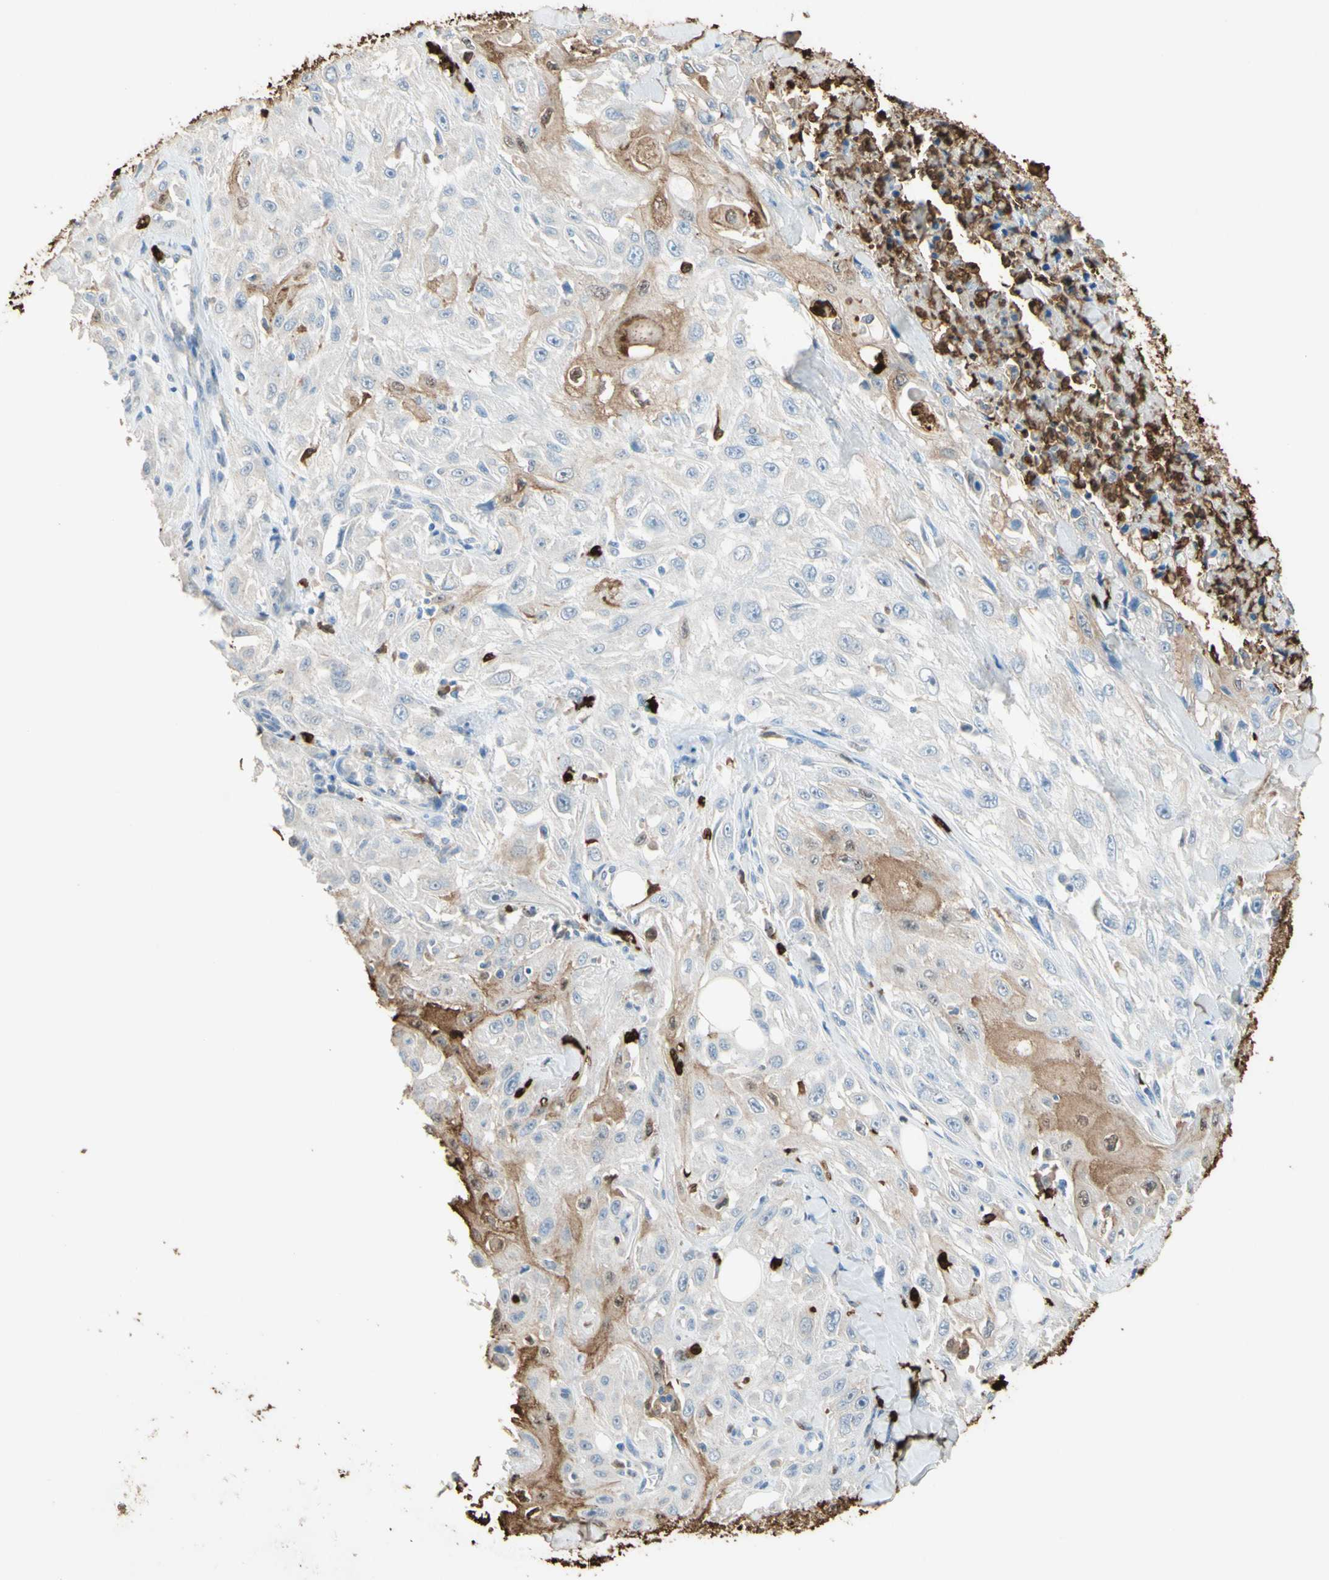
{"staining": {"intensity": "moderate", "quantity": "<25%", "location": "cytoplasmic/membranous"}, "tissue": "skin cancer", "cell_type": "Tumor cells", "image_type": "cancer", "snomed": [{"axis": "morphology", "description": "Squamous cell carcinoma, NOS"}, {"axis": "morphology", "description": "Squamous cell carcinoma, metastatic, NOS"}, {"axis": "topography", "description": "Skin"}, {"axis": "topography", "description": "Lymph node"}], "caption": "Immunohistochemistry of skin squamous cell carcinoma displays low levels of moderate cytoplasmic/membranous staining in about <25% of tumor cells.", "gene": "NFKBIZ", "patient": {"sex": "male", "age": 75}}